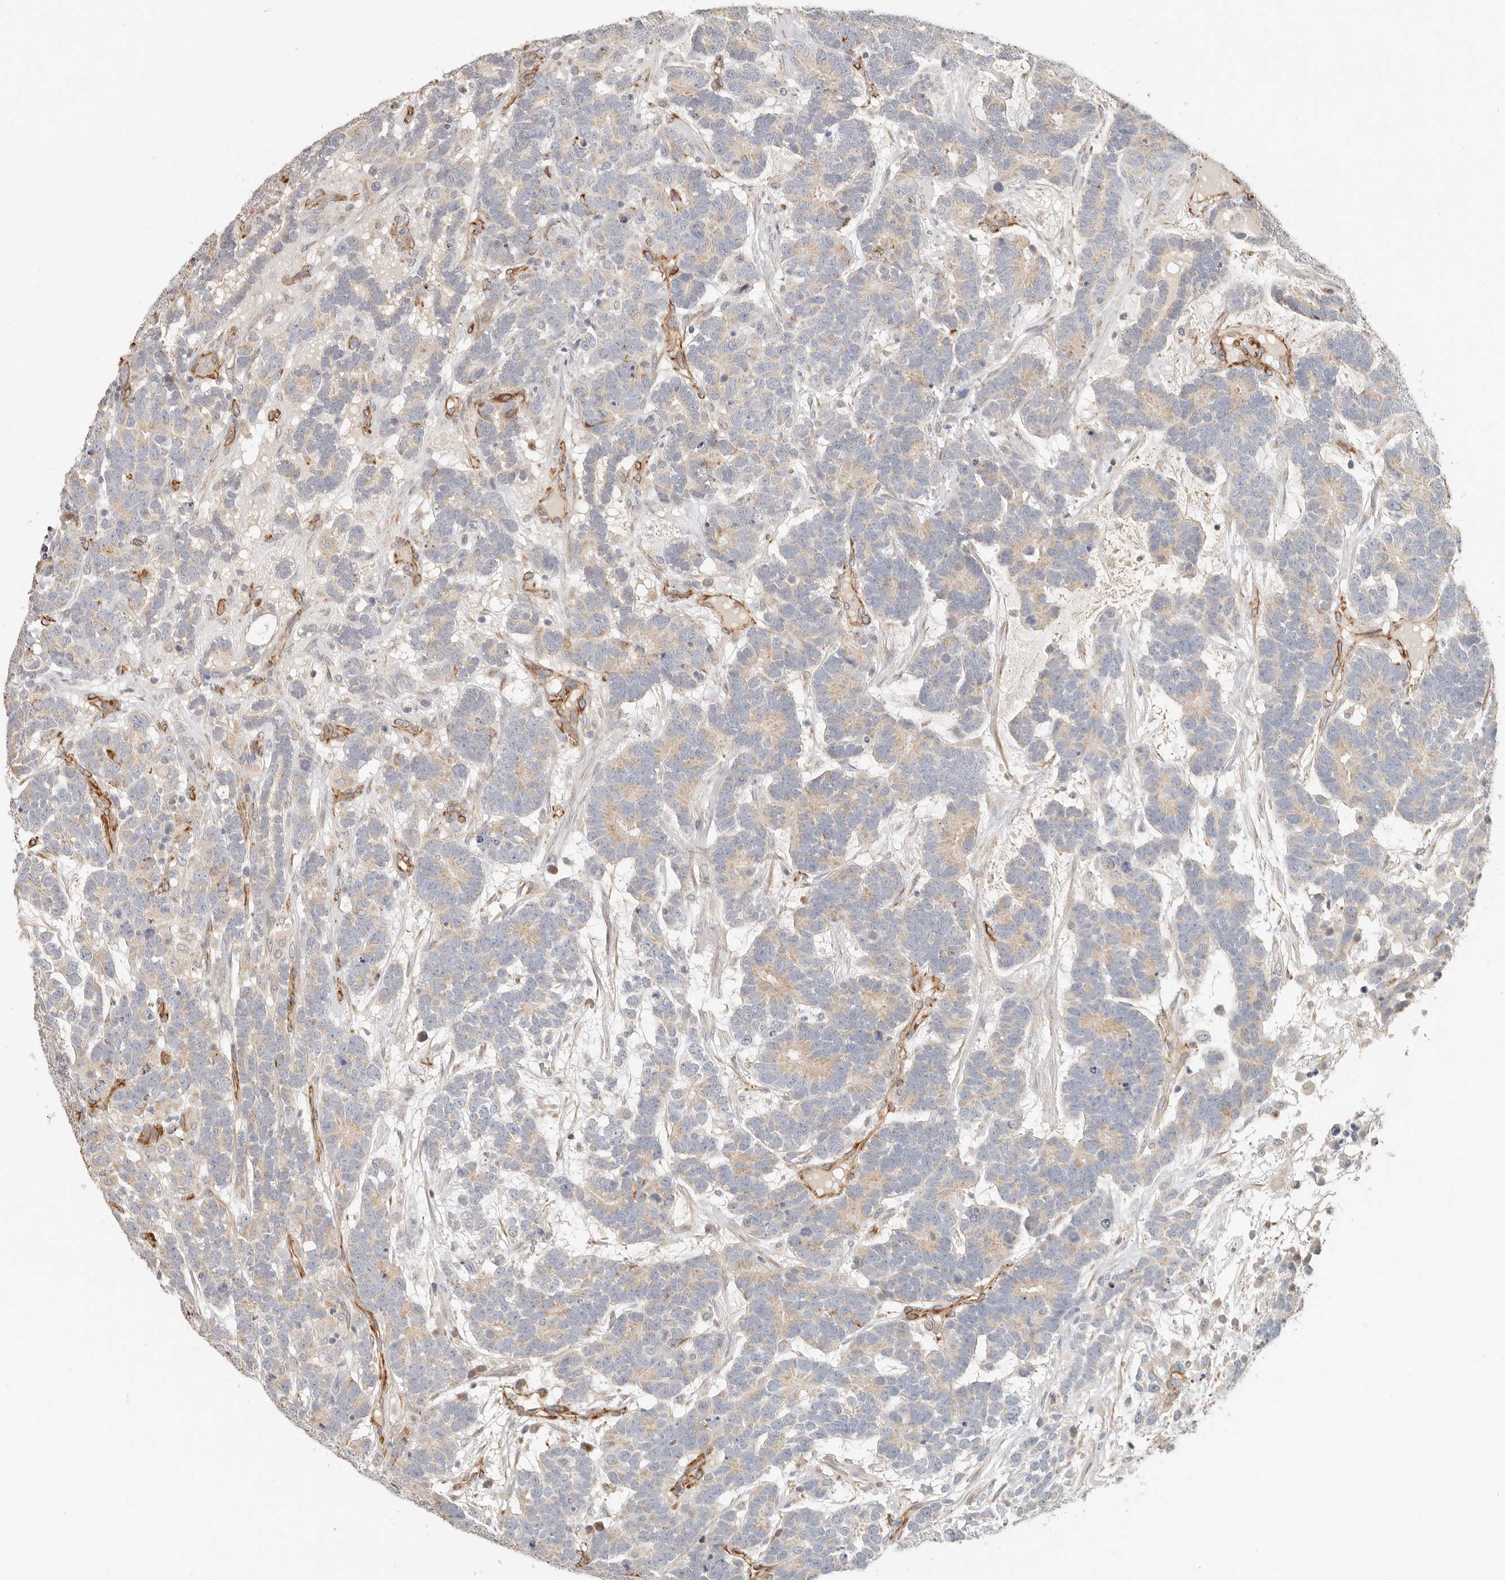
{"staining": {"intensity": "negative", "quantity": "none", "location": "none"}, "tissue": "testis cancer", "cell_type": "Tumor cells", "image_type": "cancer", "snomed": [{"axis": "morphology", "description": "Carcinoma, Embryonal, NOS"}, {"axis": "topography", "description": "Testis"}], "caption": "Micrograph shows no protein positivity in tumor cells of testis embryonal carcinoma tissue. Nuclei are stained in blue.", "gene": "SPRING1", "patient": {"sex": "male", "age": 26}}